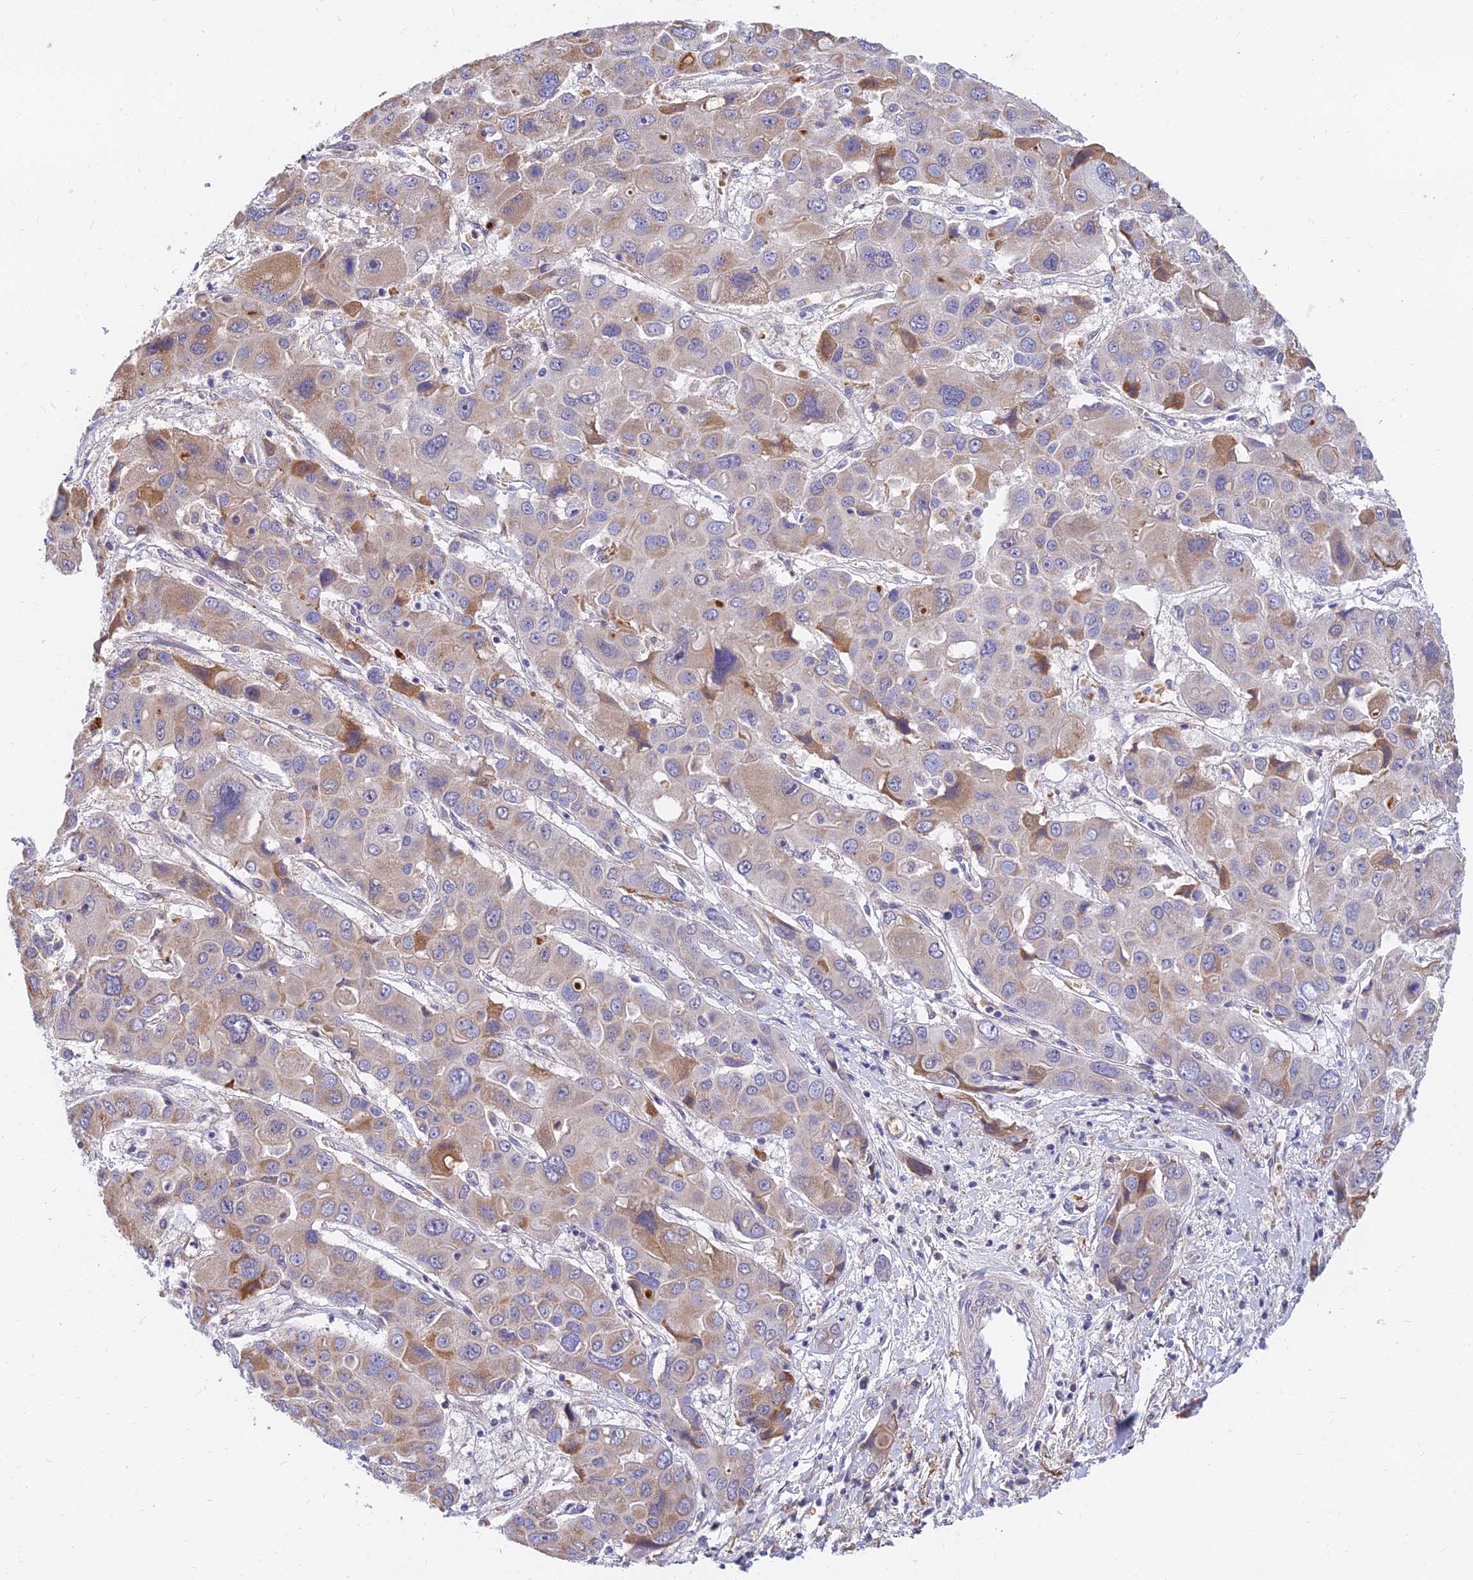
{"staining": {"intensity": "moderate", "quantity": "<25%", "location": "cytoplasmic/membranous"}, "tissue": "liver cancer", "cell_type": "Tumor cells", "image_type": "cancer", "snomed": [{"axis": "morphology", "description": "Cholangiocarcinoma"}, {"axis": "topography", "description": "Liver"}], "caption": "The immunohistochemical stain shows moderate cytoplasmic/membranous staining in tumor cells of cholangiocarcinoma (liver) tissue.", "gene": "ANKS4B", "patient": {"sex": "male", "age": 67}}